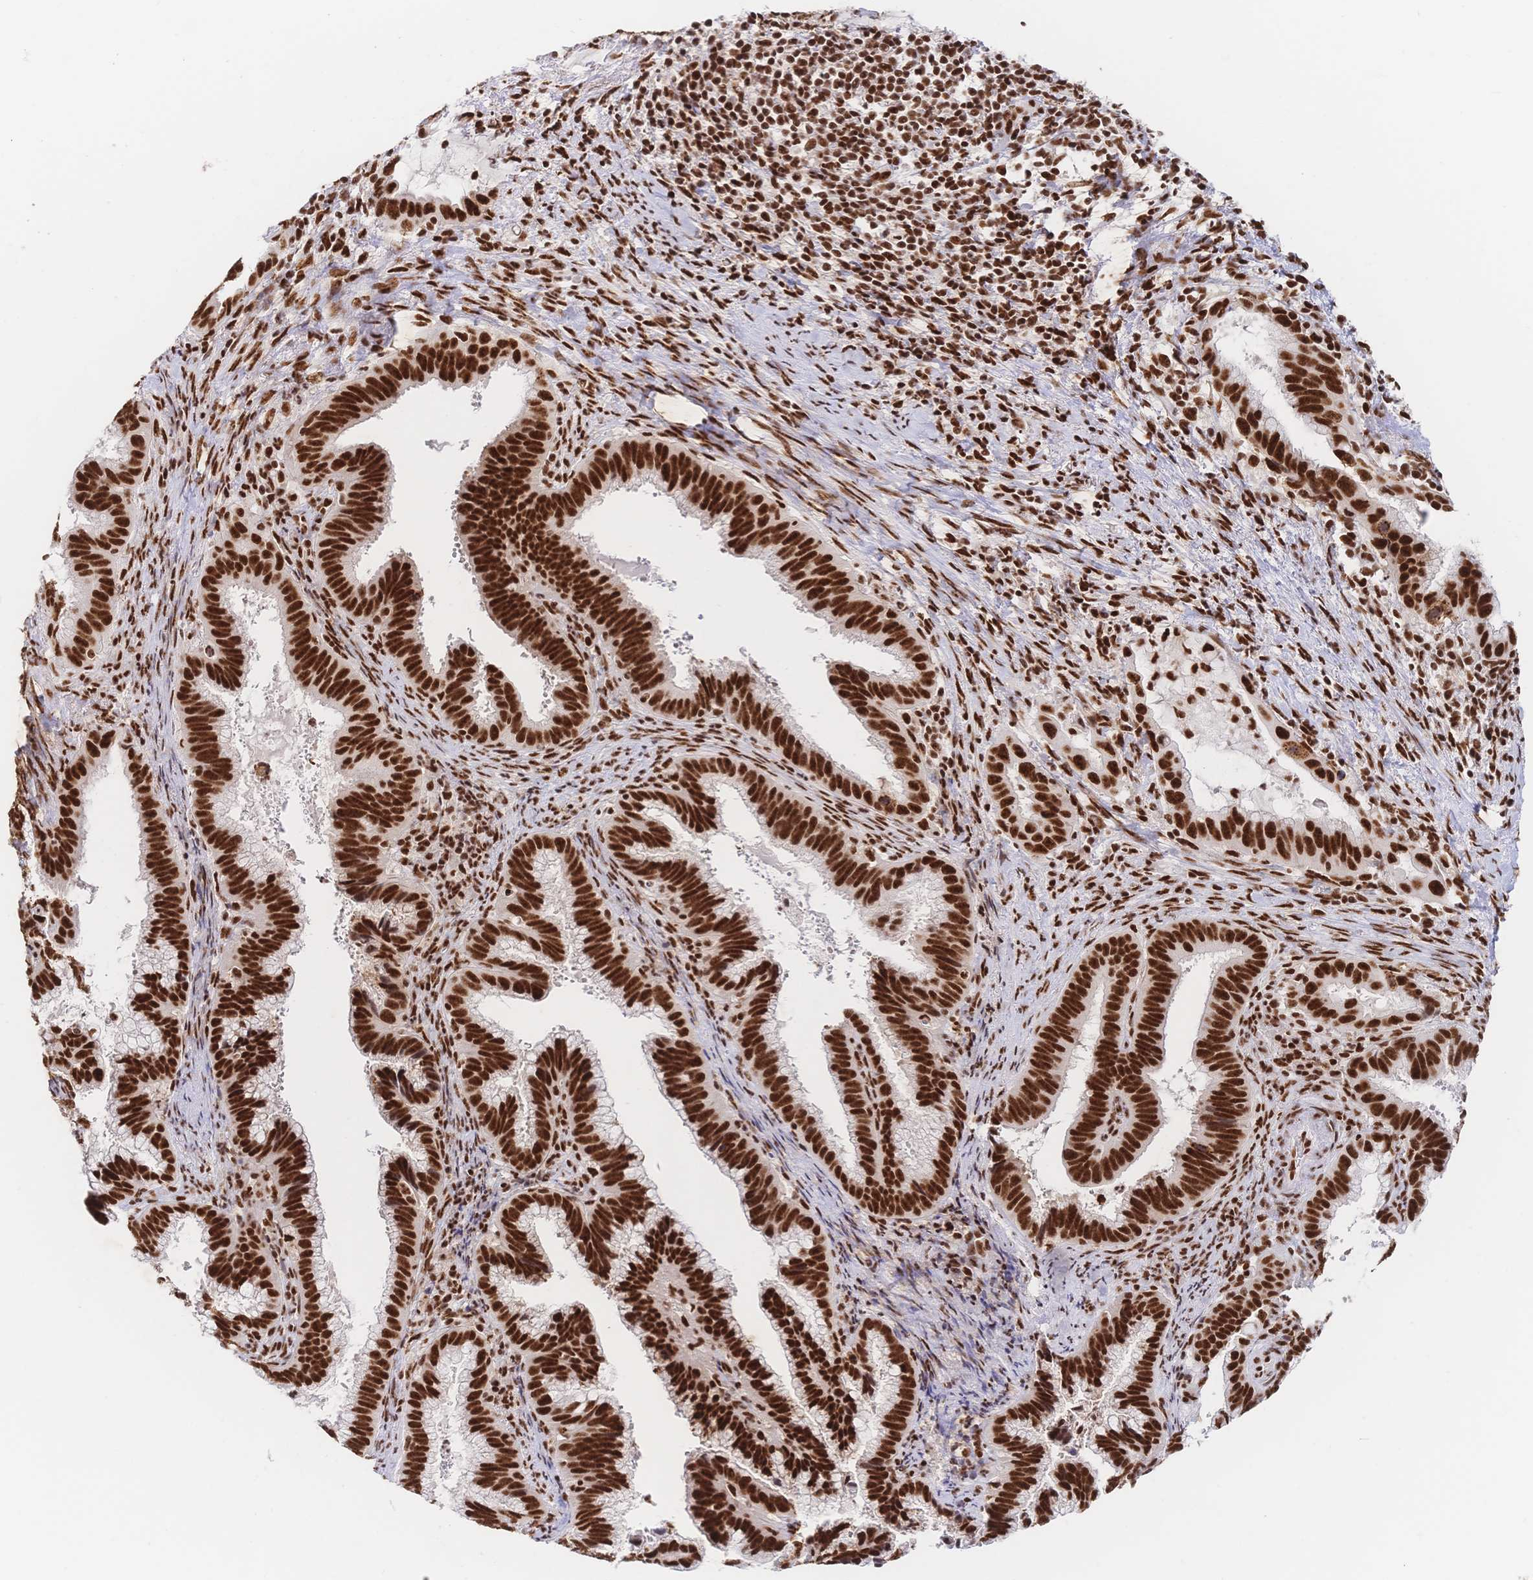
{"staining": {"intensity": "strong", "quantity": ">75%", "location": "nuclear"}, "tissue": "cervical cancer", "cell_type": "Tumor cells", "image_type": "cancer", "snomed": [{"axis": "morphology", "description": "Adenocarcinoma, NOS"}, {"axis": "topography", "description": "Cervix"}], "caption": "Cervical adenocarcinoma was stained to show a protein in brown. There is high levels of strong nuclear expression in approximately >75% of tumor cells.", "gene": "SRSF1", "patient": {"sex": "female", "age": 56}}